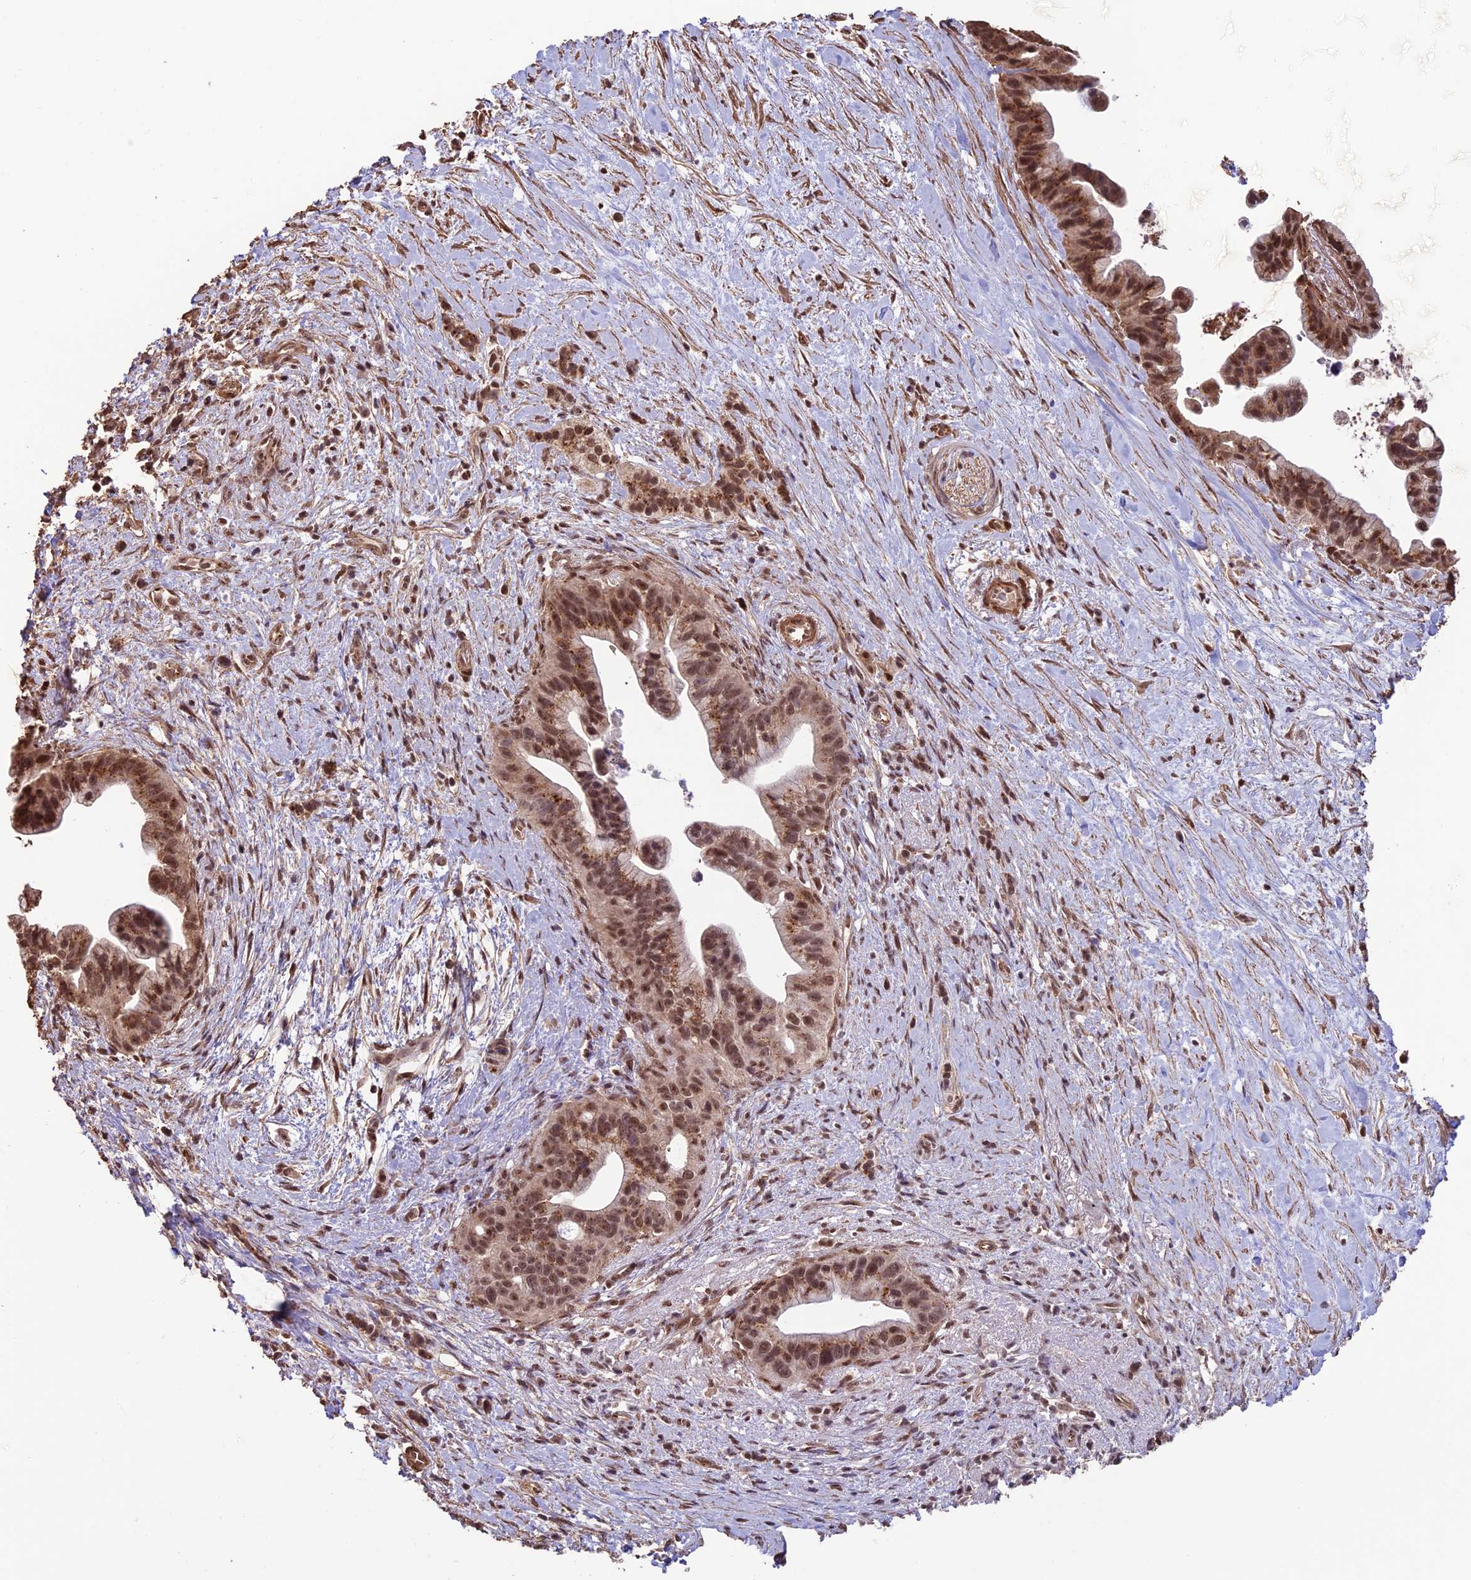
{"staining": {"intensity": "moderate", "quantity": ">75%", "location": "nuclear"}, "tissue": "pancreatic cancer", "cell_type": "Tumor cells", "image_type": "cancer", "snomed": [{"axis": "morphology", "description": "Adenocarcinoma, NOS"}, {"axis": "topography", "description": "Pancreas"}], "caption": "This is an image of IHC staining of pancreatic adenocarcinoma, which shows moderate staining in the nuclear of tumor cells.", "gene": "CABIN1", "patient": {"sex": "female", "age": 83}}